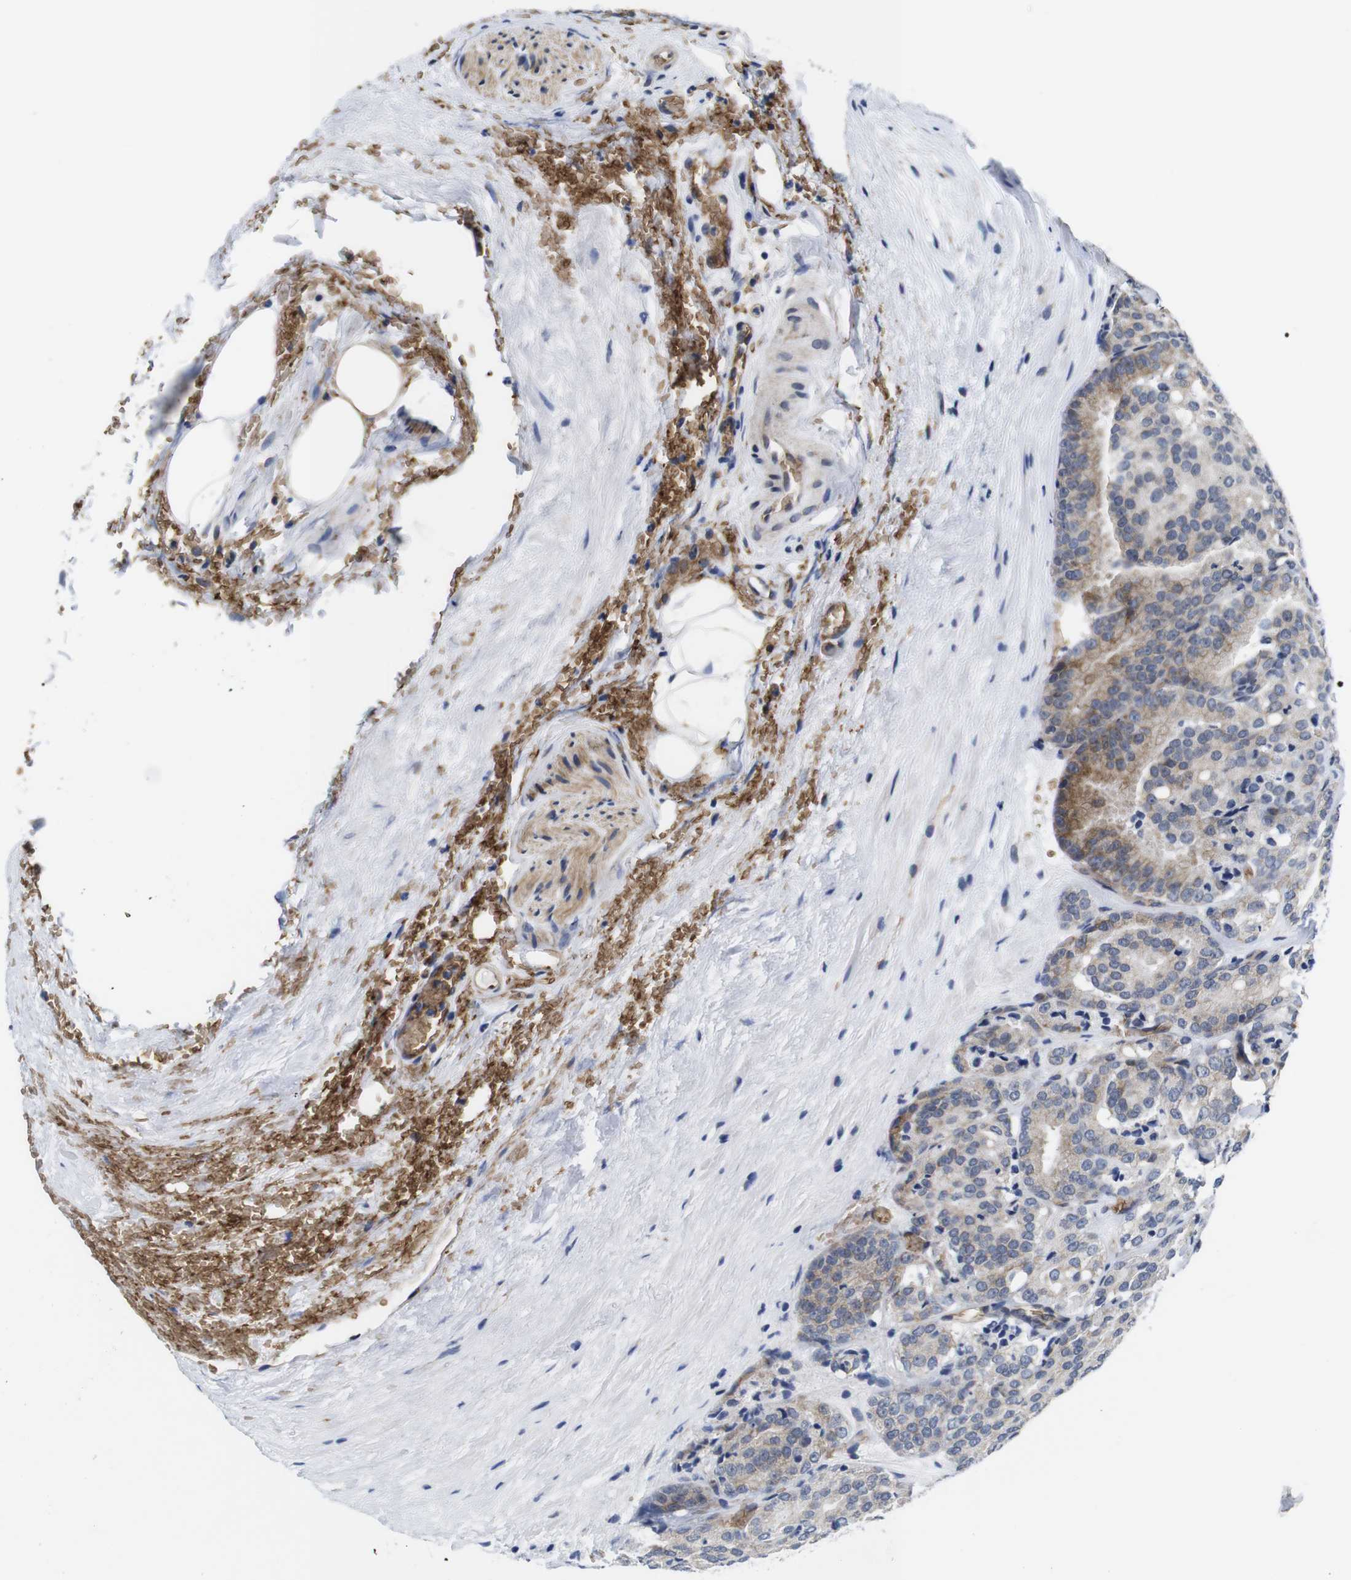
{"staining": {"intensity": "moderate", "quantity": ">75%", "location": "cytoplasmic/membranous"}, "tissue": "prostate cancer", "cell_type": "Tumor cells", "image_type": "cancer", "snomed": [{"axis": "morphology", "description": "Adenocarcinoma, High grade"}, {"axis": "topography", "description": "Prostate"}], "caption": "Immunohistochemistry histopathology image of neoplastic tissue: human prostate cancer stained using immunohistochemistry displays medium levels of moderate protein expression localized specifically in the cytoplasmic/membranous of tumor cells, appearing as a cytoplasmic/membranous brown color.", "gene": "SOCS3", "patient": {"sex": "male", "age": 64}}